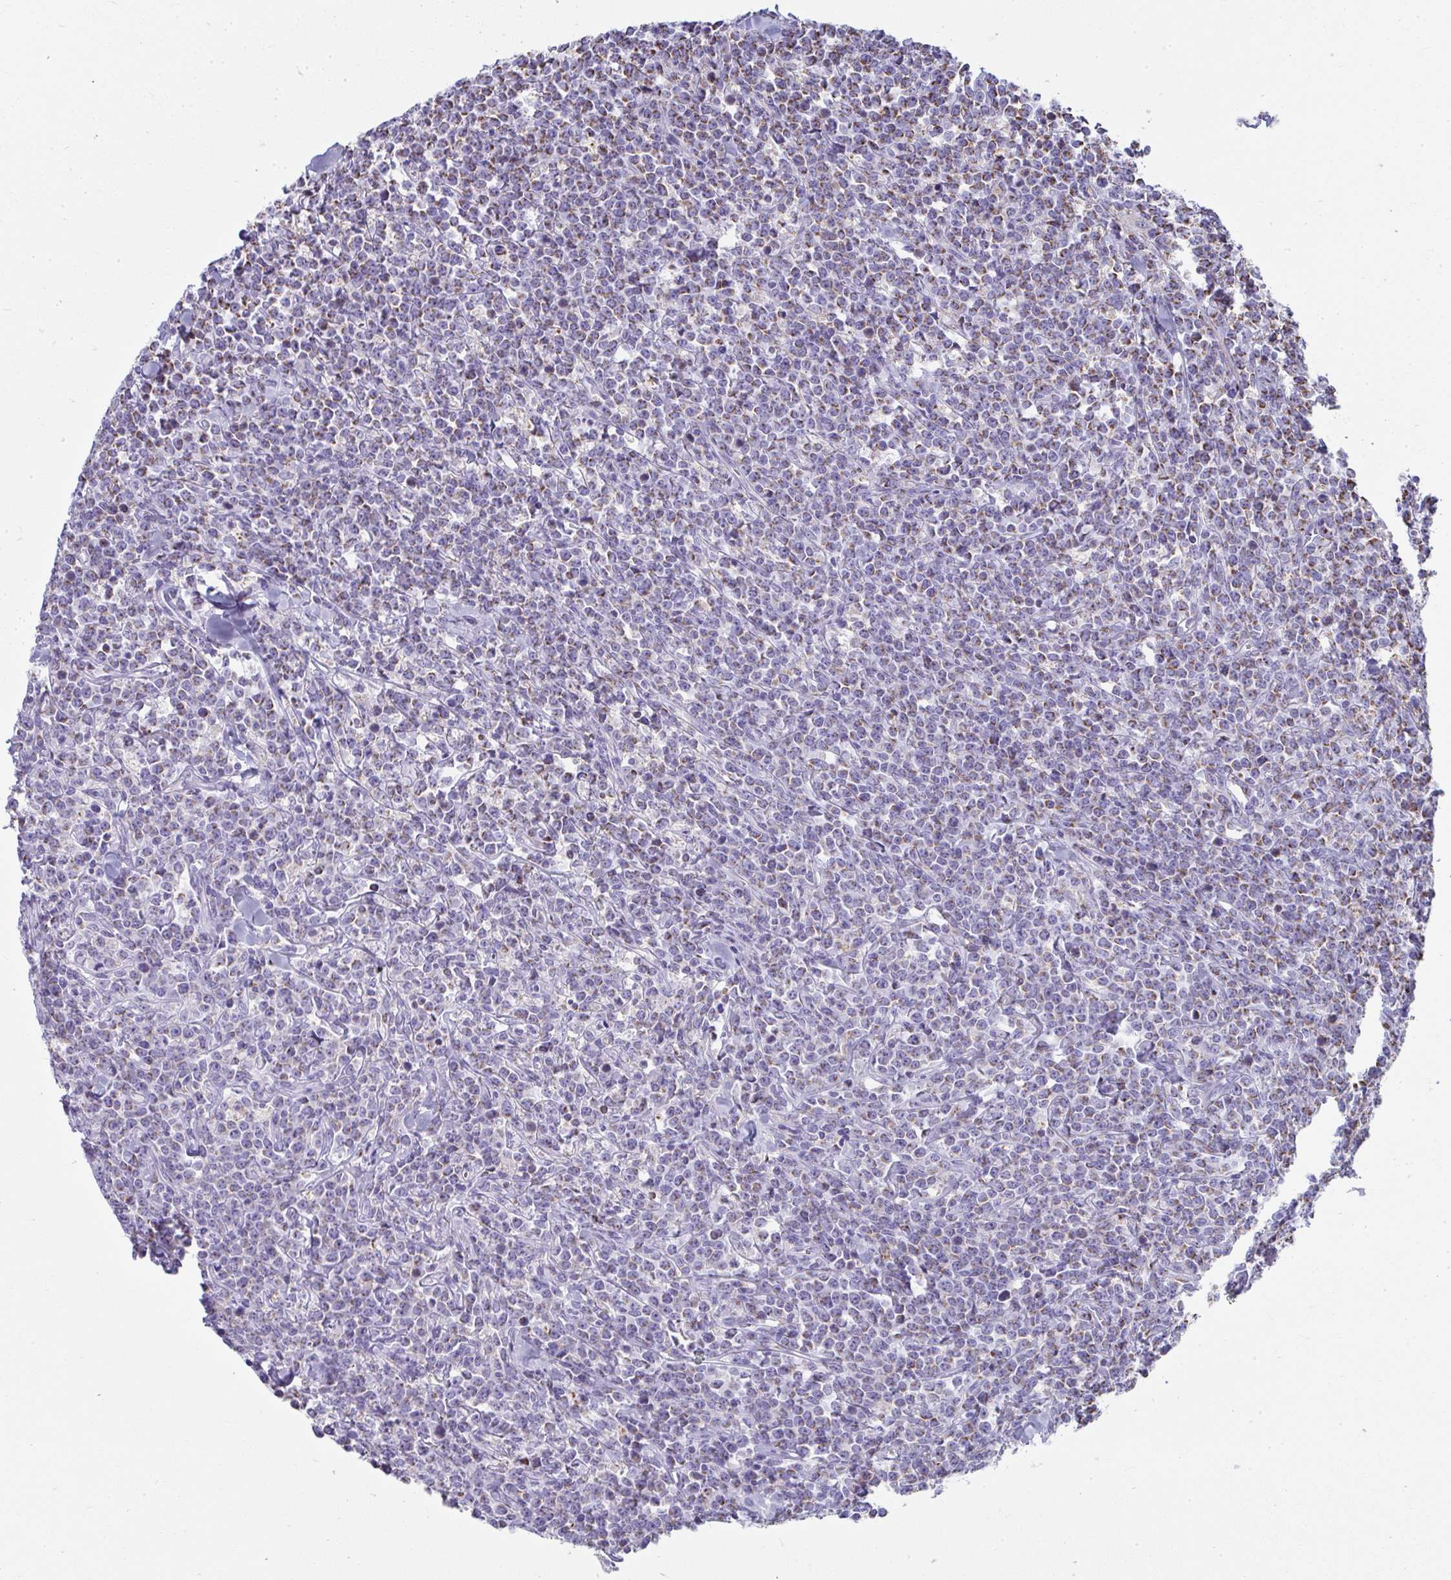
{"staining": {"intensity": "negative", "quantity": "none", "location": "none"}, "tissue": "lymphoma", "cell_type": "Tumor cells", "image_type": "cancer", "snomed": [{"axis": "morphology", "description": "Malignant lymphoma, non-Hodgkin's type, High grade"}, {"axis": "topography", "description": "Small intestine"}], "caption": "Tumor cells are negative for brown protein staining in high-grade malignant lymphoma, non-Hodgkin's type. (Brightfield microscopy of DAB (3,3'-diaminobenzidine) immunohistochemistry (IHC) at high magnification).", "gene": "SLC6A1", "patient": {"sex": "female", "age": 56}}